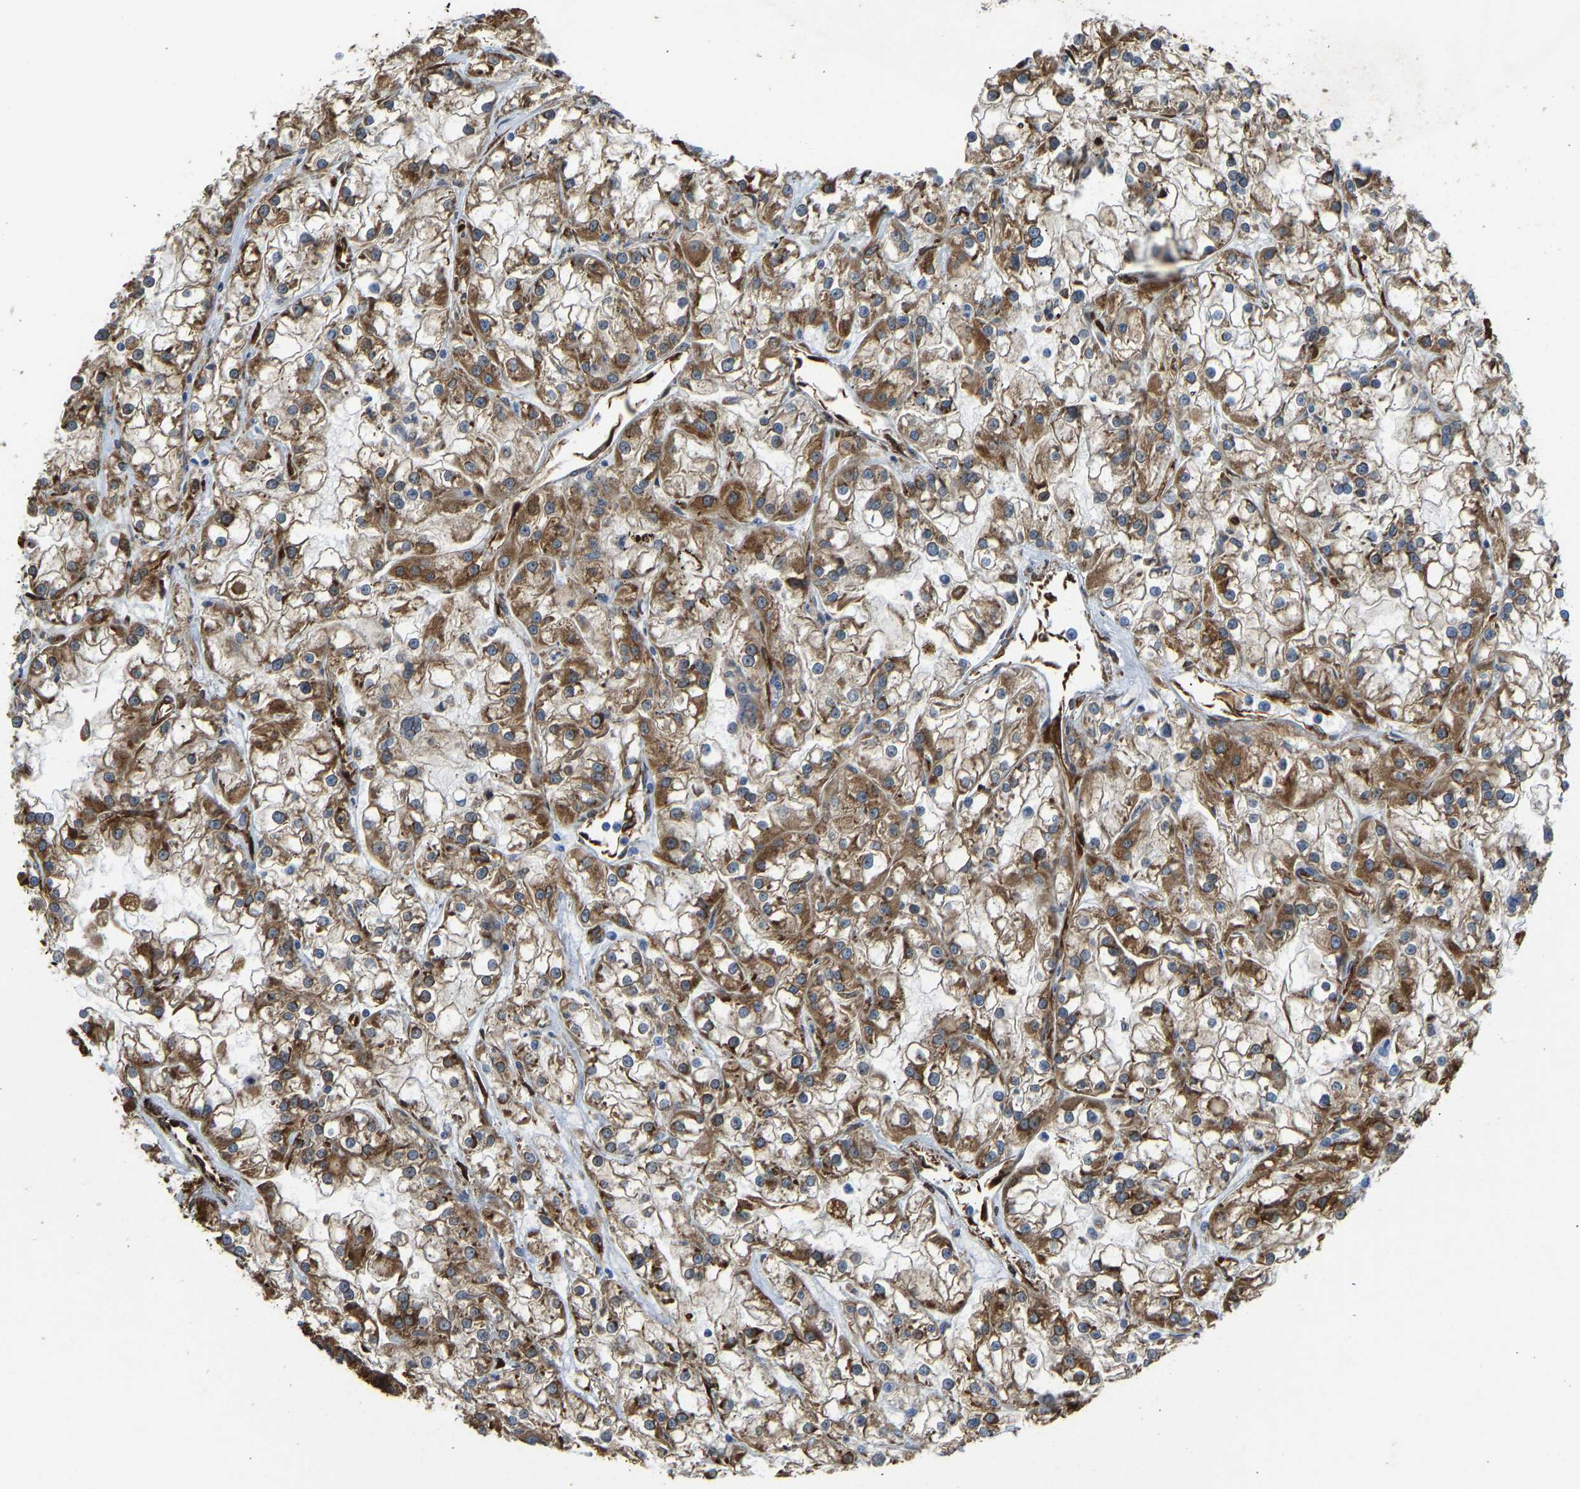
{"staining": {"intensity": "moderate", "quantity": ">75%", "location": "cytoplasmic/membranous"}, "tissue": "renal cancer", "cell_type": "Tumor cells", "image_type": "cancer", "snomed": [{"axis": "morphology", "description": "Adenocarcinoma, NOS"}, {"axis": "topography", "description": "Kidney"}], "caption": "IHC micrograph of human renal cancer (adenocarcinoma) stained for a protein (brown), which reveals medium levels of moderate cytoplasmic/membranous expression in about >75% of tumor cells.", "gene": "BEX3", "patient": {"sex": "female", "age": 52}}